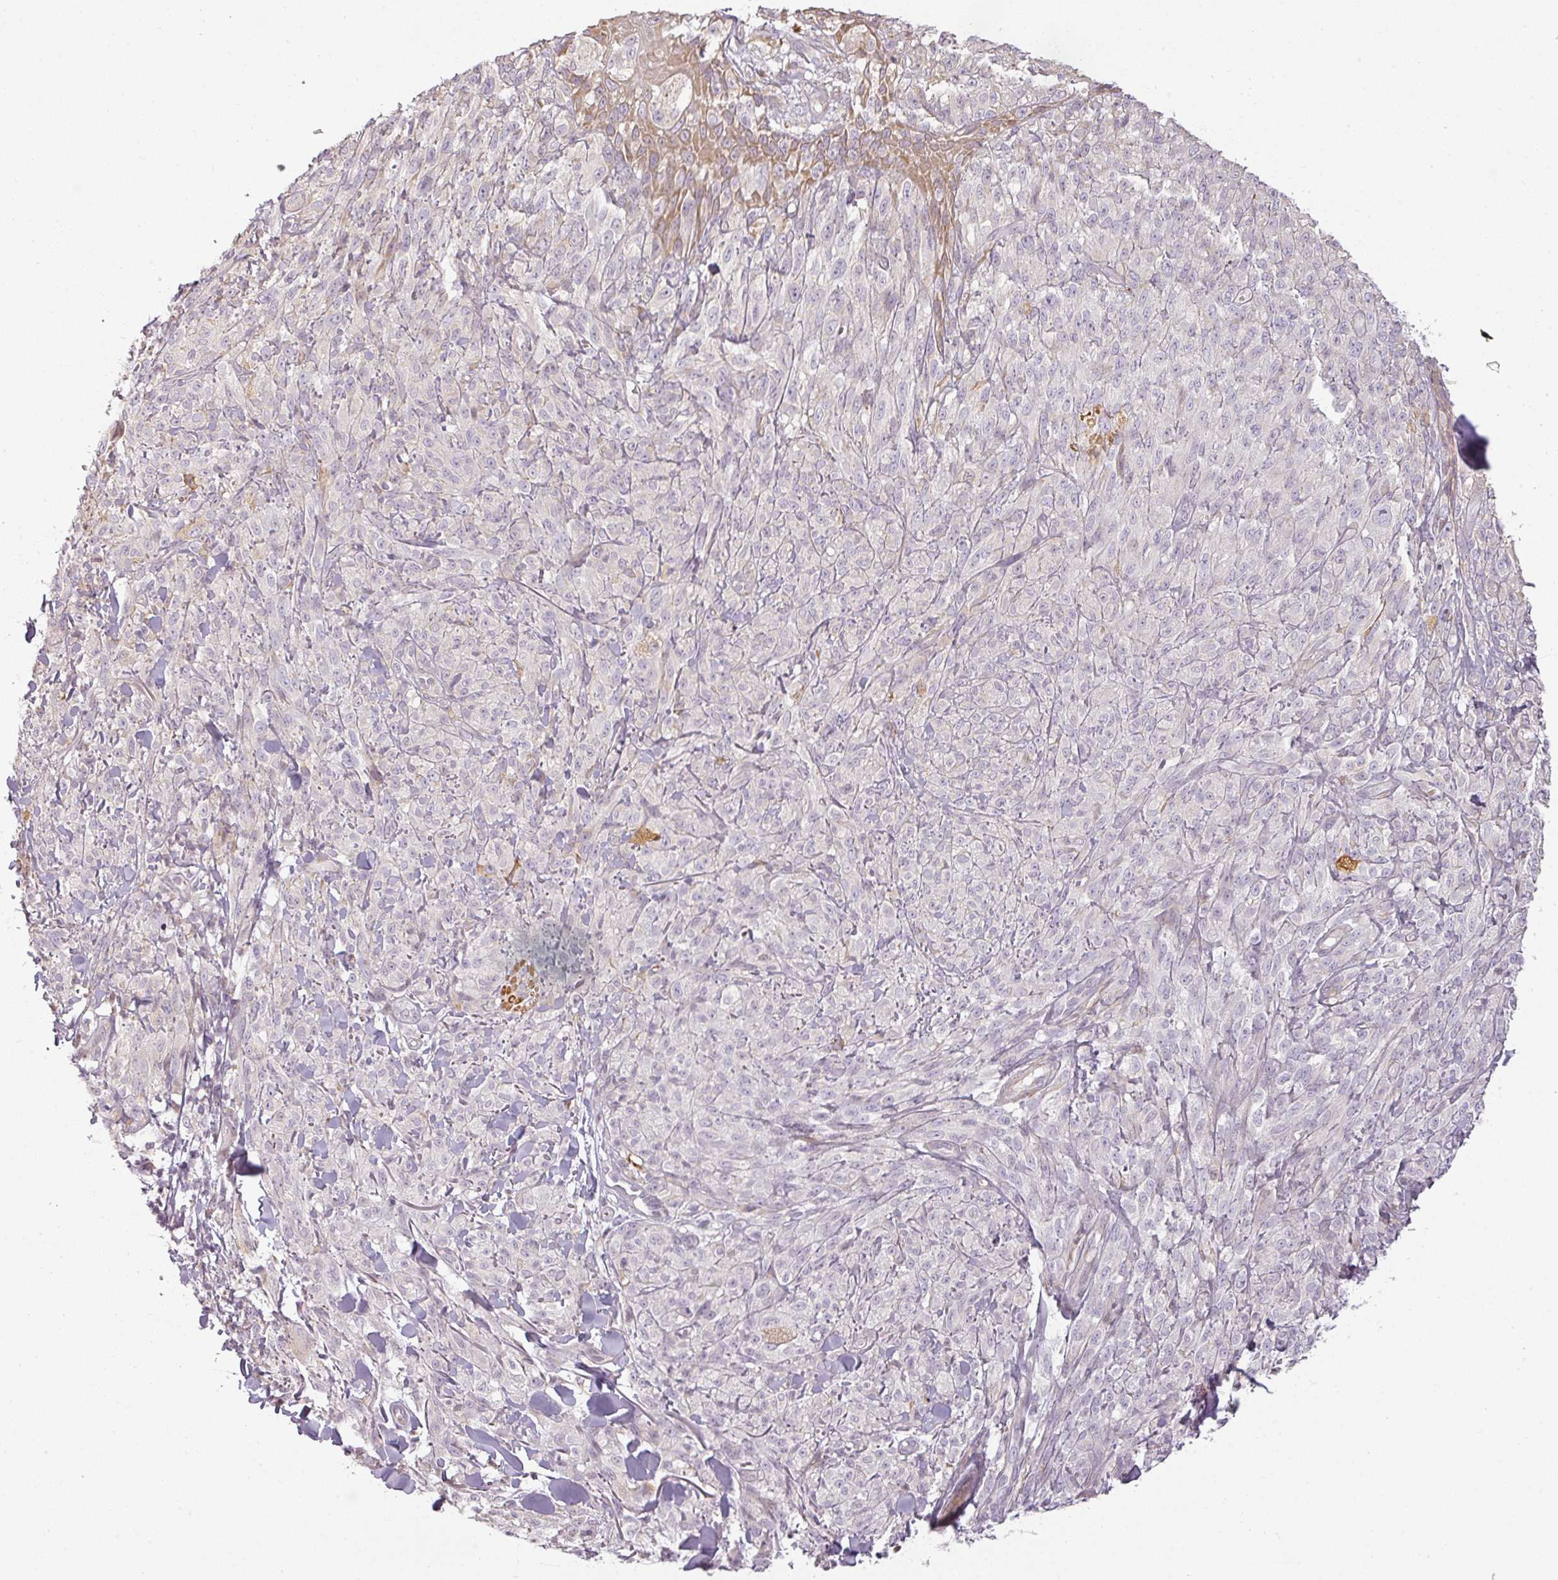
{"staining": {"intensity": "negative", "quantity": "none", "location": "none"}, "tissue": "melanoma", "cell_type": "Tumor cells", "image_type": "cancer", "snomed": [{"axis": "morphology", "description": "Malignant melanoma, NOS"}, {"axis": "topography", "description": "Skin of upper arm"}], "caption": "Tumor cells are negative for protein expression in human melanoma. Brightfield microscopy of immunohistochemistry (IHC) stained with DAB (brown) and hematoxylin (blue), captured at high magnification.", "gene": "CCDC144A", "patient": {"sex": "female", "age": 65}}